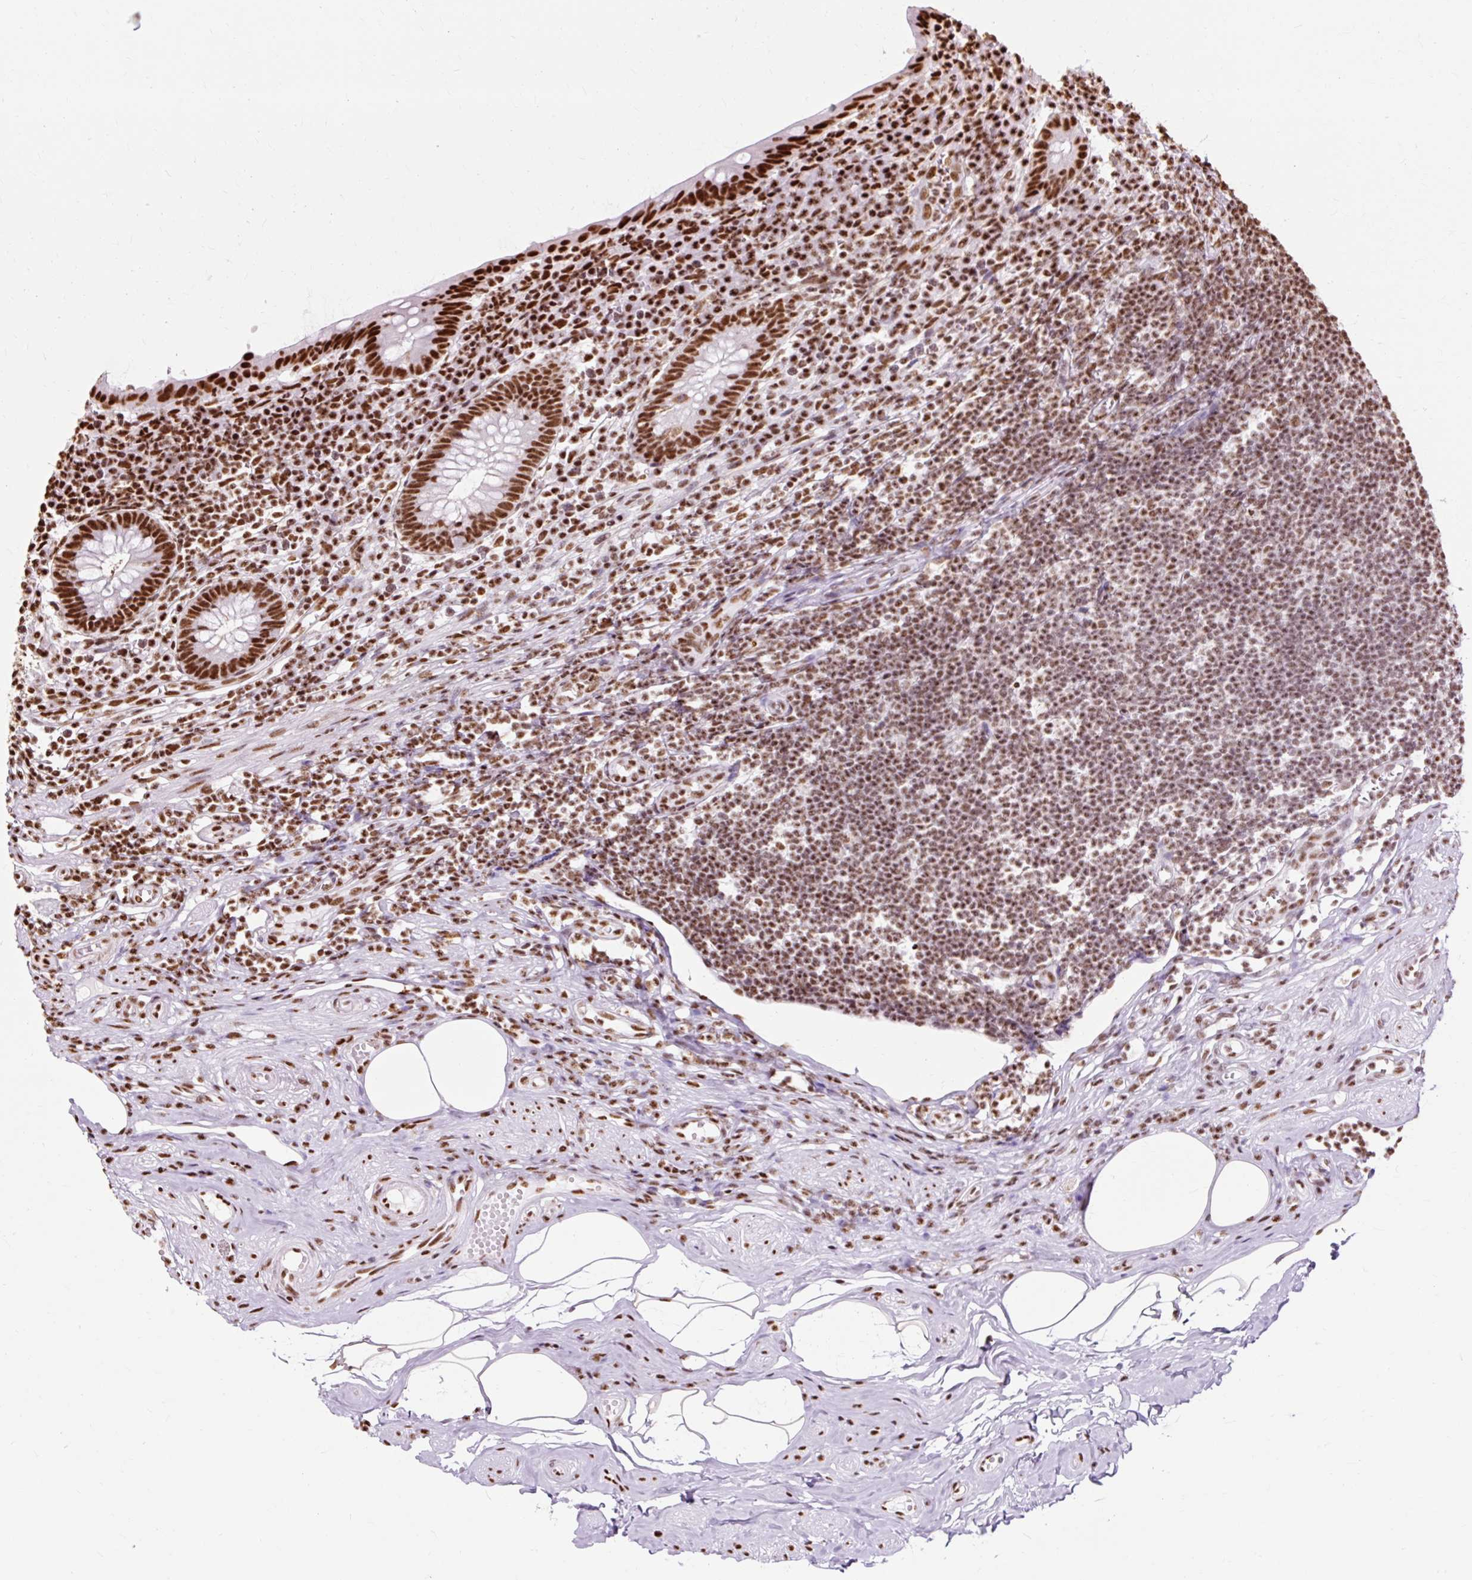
{"staining": {"intensity": "strong", "quantity": ">75%", "location": "nuclear"}, "tissue": "appendix", "cell_type": "Glandular cells", "image_type": "normal", "snomed": [{"axis": "morphology", "description": "Normal tissue, NOS"}, {"axis": "topography", "description": "Appendix"}], "caption": "Benign appendix exhibits strong nuclear expression in approximately >75% of glandular cells (IHC, brightfield microscopy, high magnification)..", "gene": "XRCC6", "patient": {"sex": "female", "age": 56}}